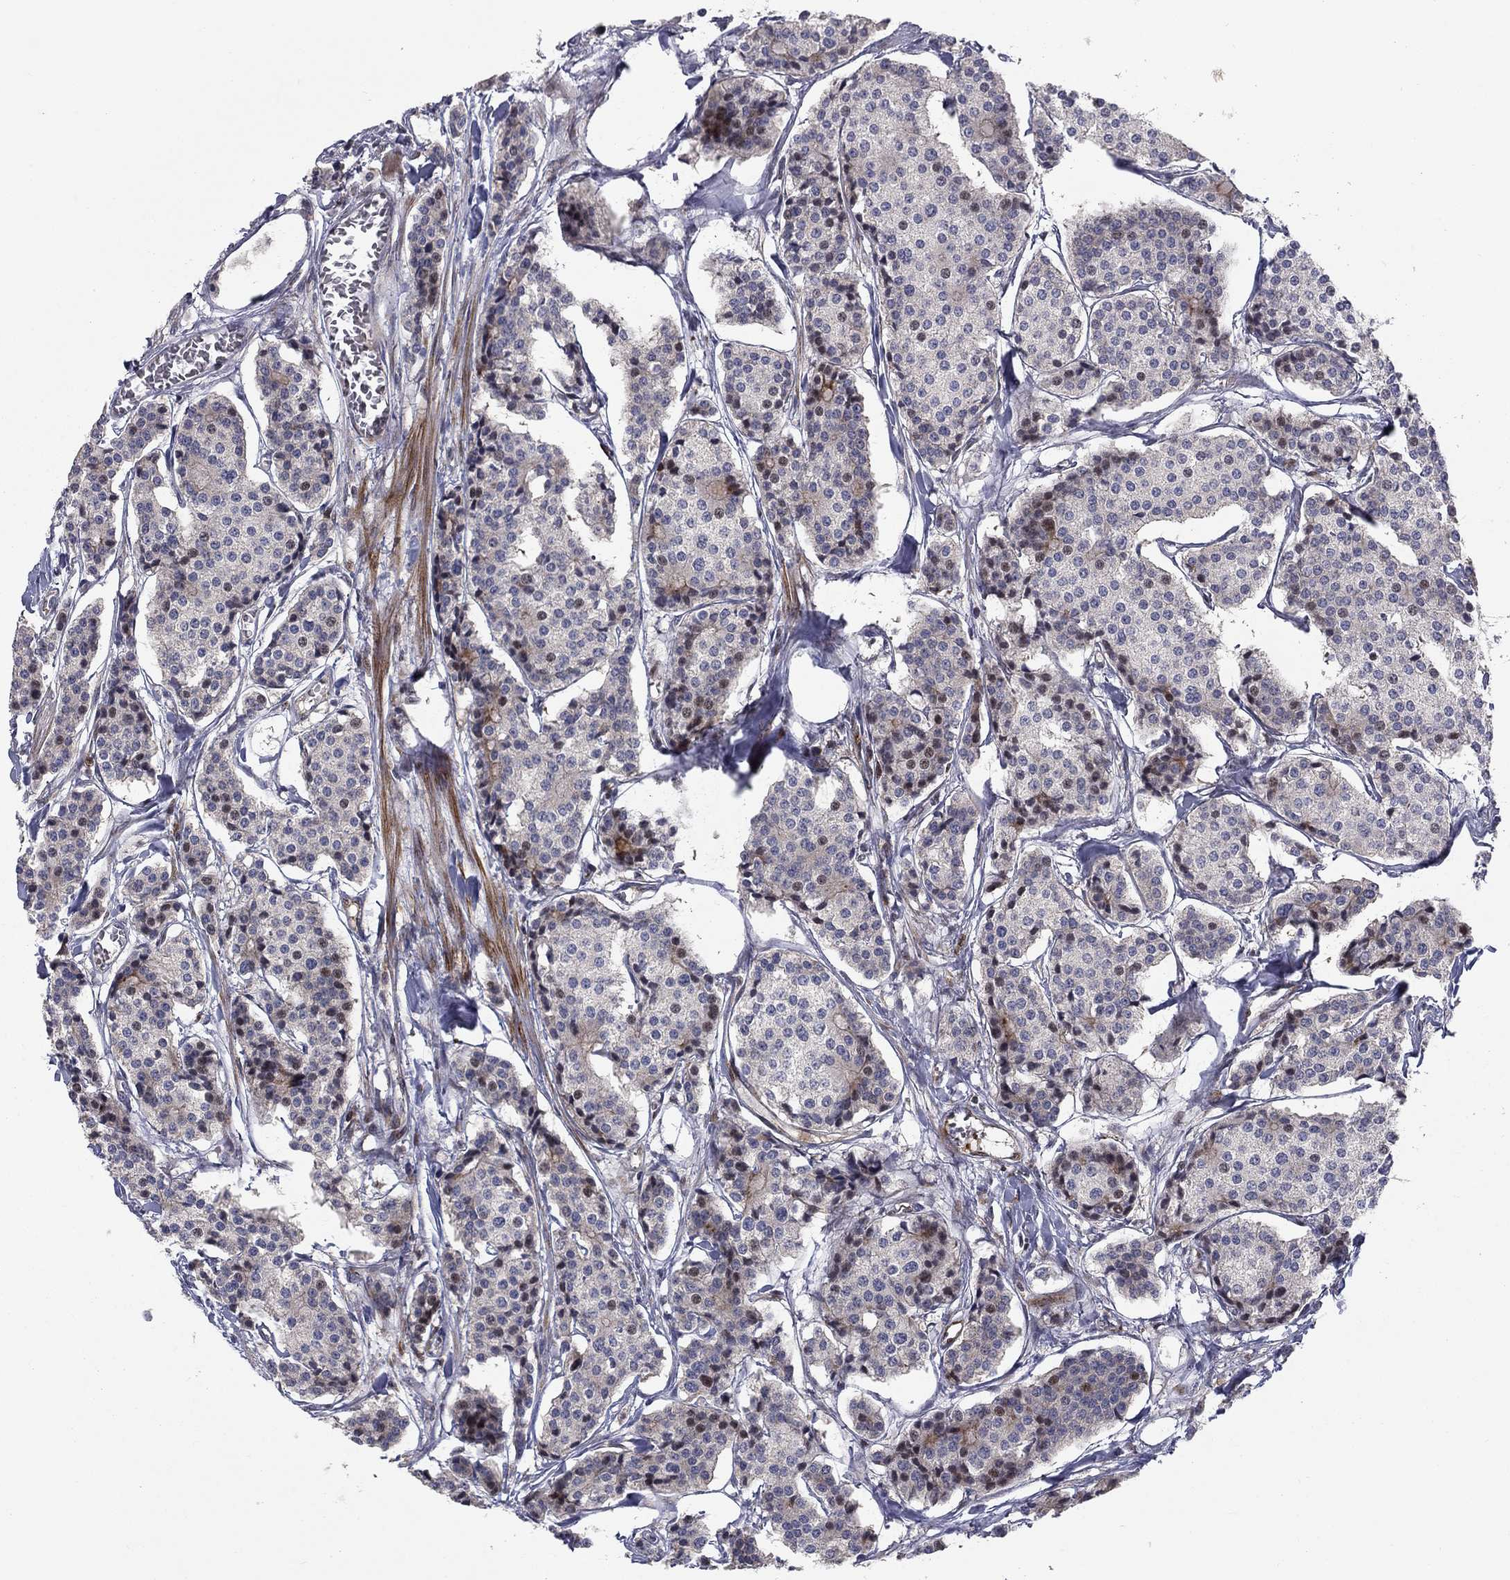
{"staining": {"intensity": "weak", "quantity": "<25%", "location": "nuclear"}, "tissue": "carcinoid", "cell_type": "Tumor cells", "image_type": "cancer", "snomed": [{"axis": "morphology", "description": "Carcinoid, malignant, NOS"}, {"axis": "topography", "description": "Small intestine"}], "caption": "Human malignant carcinoid stained for a protein using IHC displays no positivity in tumor cells.", "gene": "MIOS", "patient": {"sex": "female", "age": 65}}